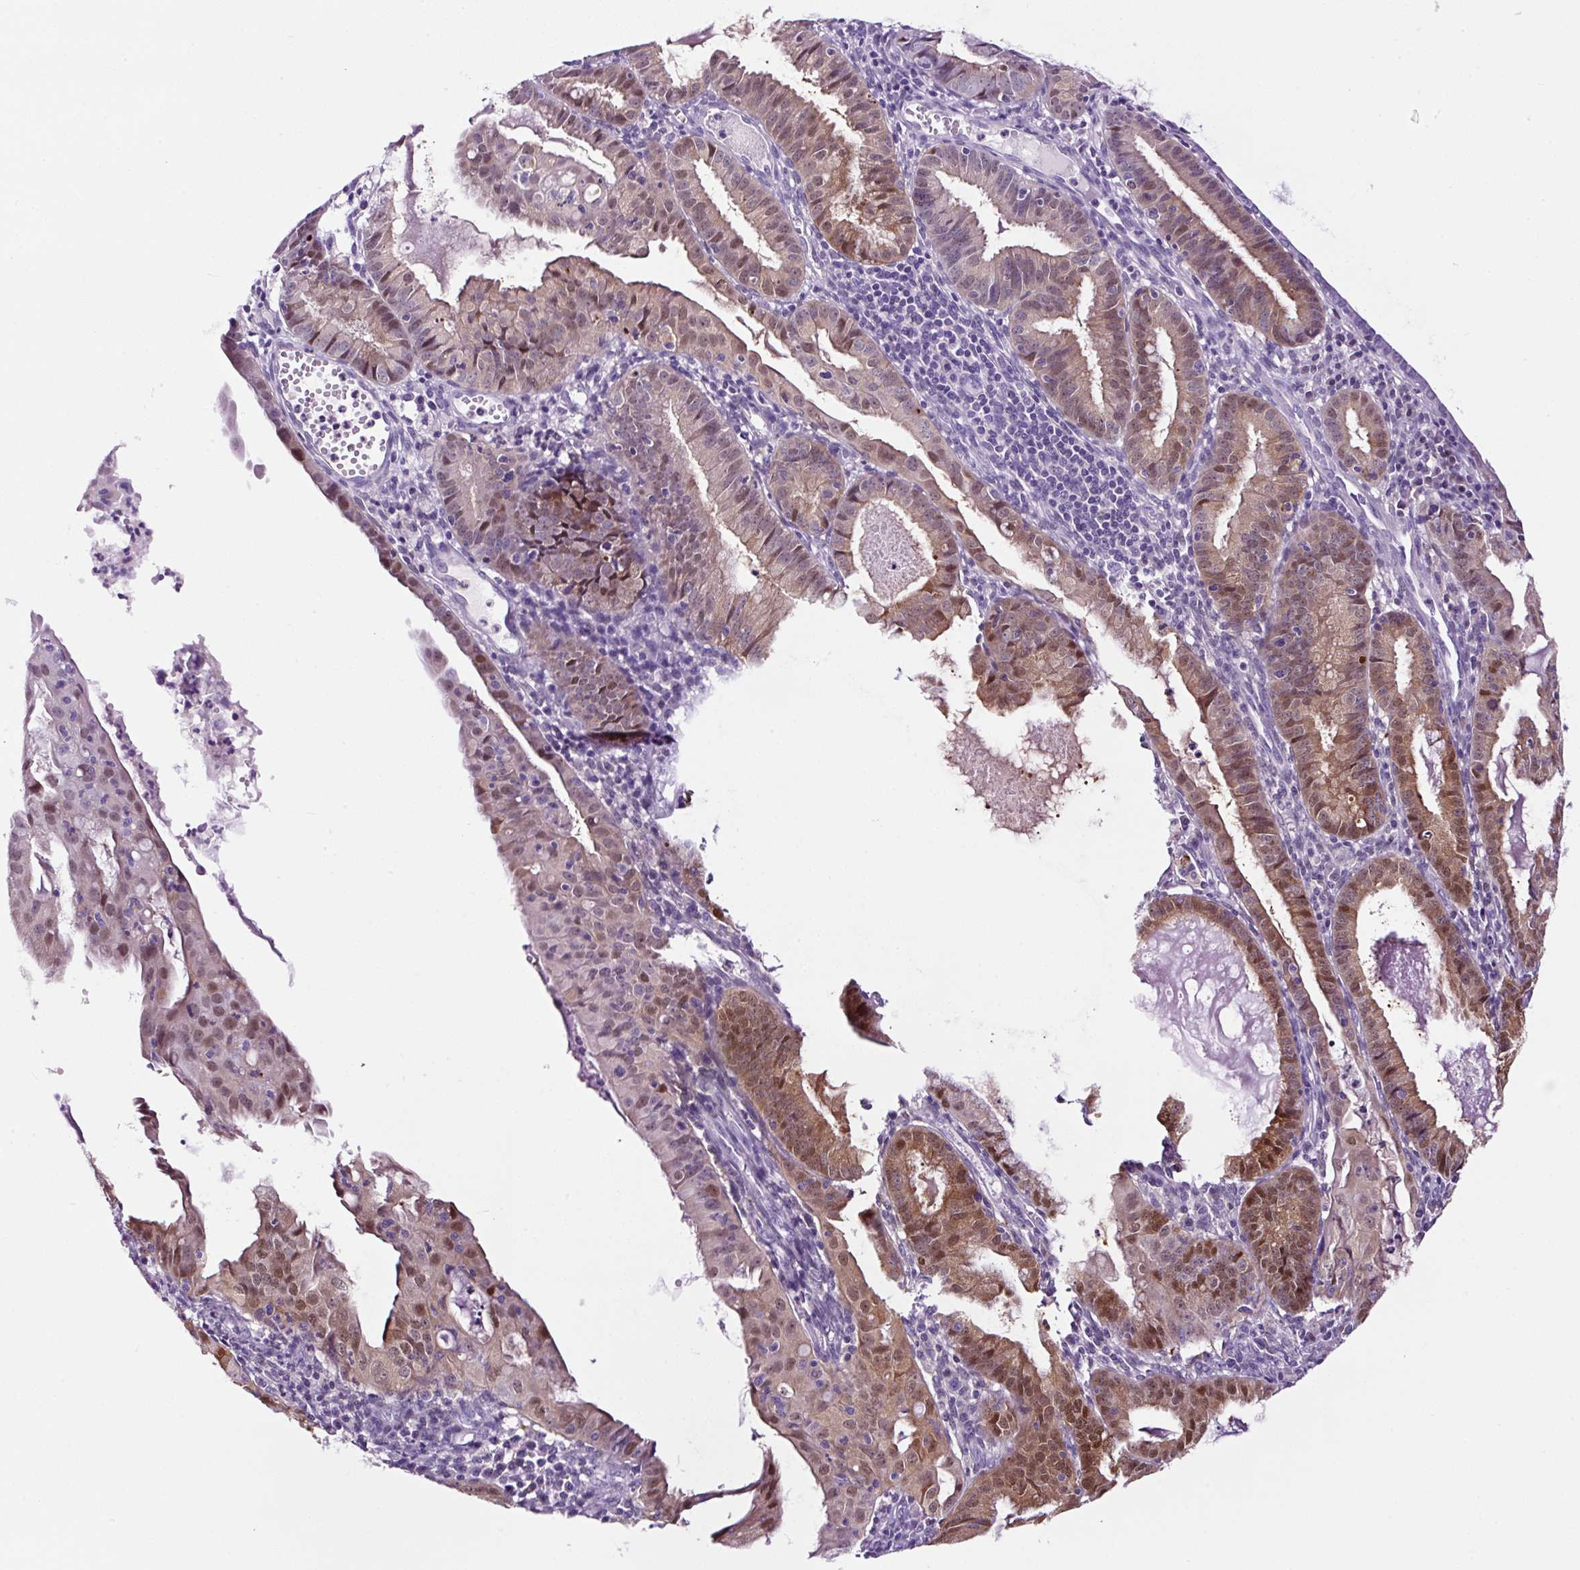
{"staining": {"intensity": "moderate", "quantity": "25%-75%", "location": "cytoplasmic/membranous,nuclear"}, "tissue": "endometrial cancer", "cell_type": "Tumor cells", "image_type": "cancer", "snomed": [{"axis": "morphology", "description": "Adenocarcinoma, NOS"}, {"axis": "topography", "description": "Endometrium"}], "caption": "Adenocarcinoma (endometrial) stained with immunohistochemistry demonstrates moderate cytoplasmic/membranous and nuclear expression in about 25%-75% of tumor cells. (DAB IHC, brown staining for protein, blue staining for nuclei).", "gene": "TAFA3", "patient": {"sex": "female", "age": 60}}